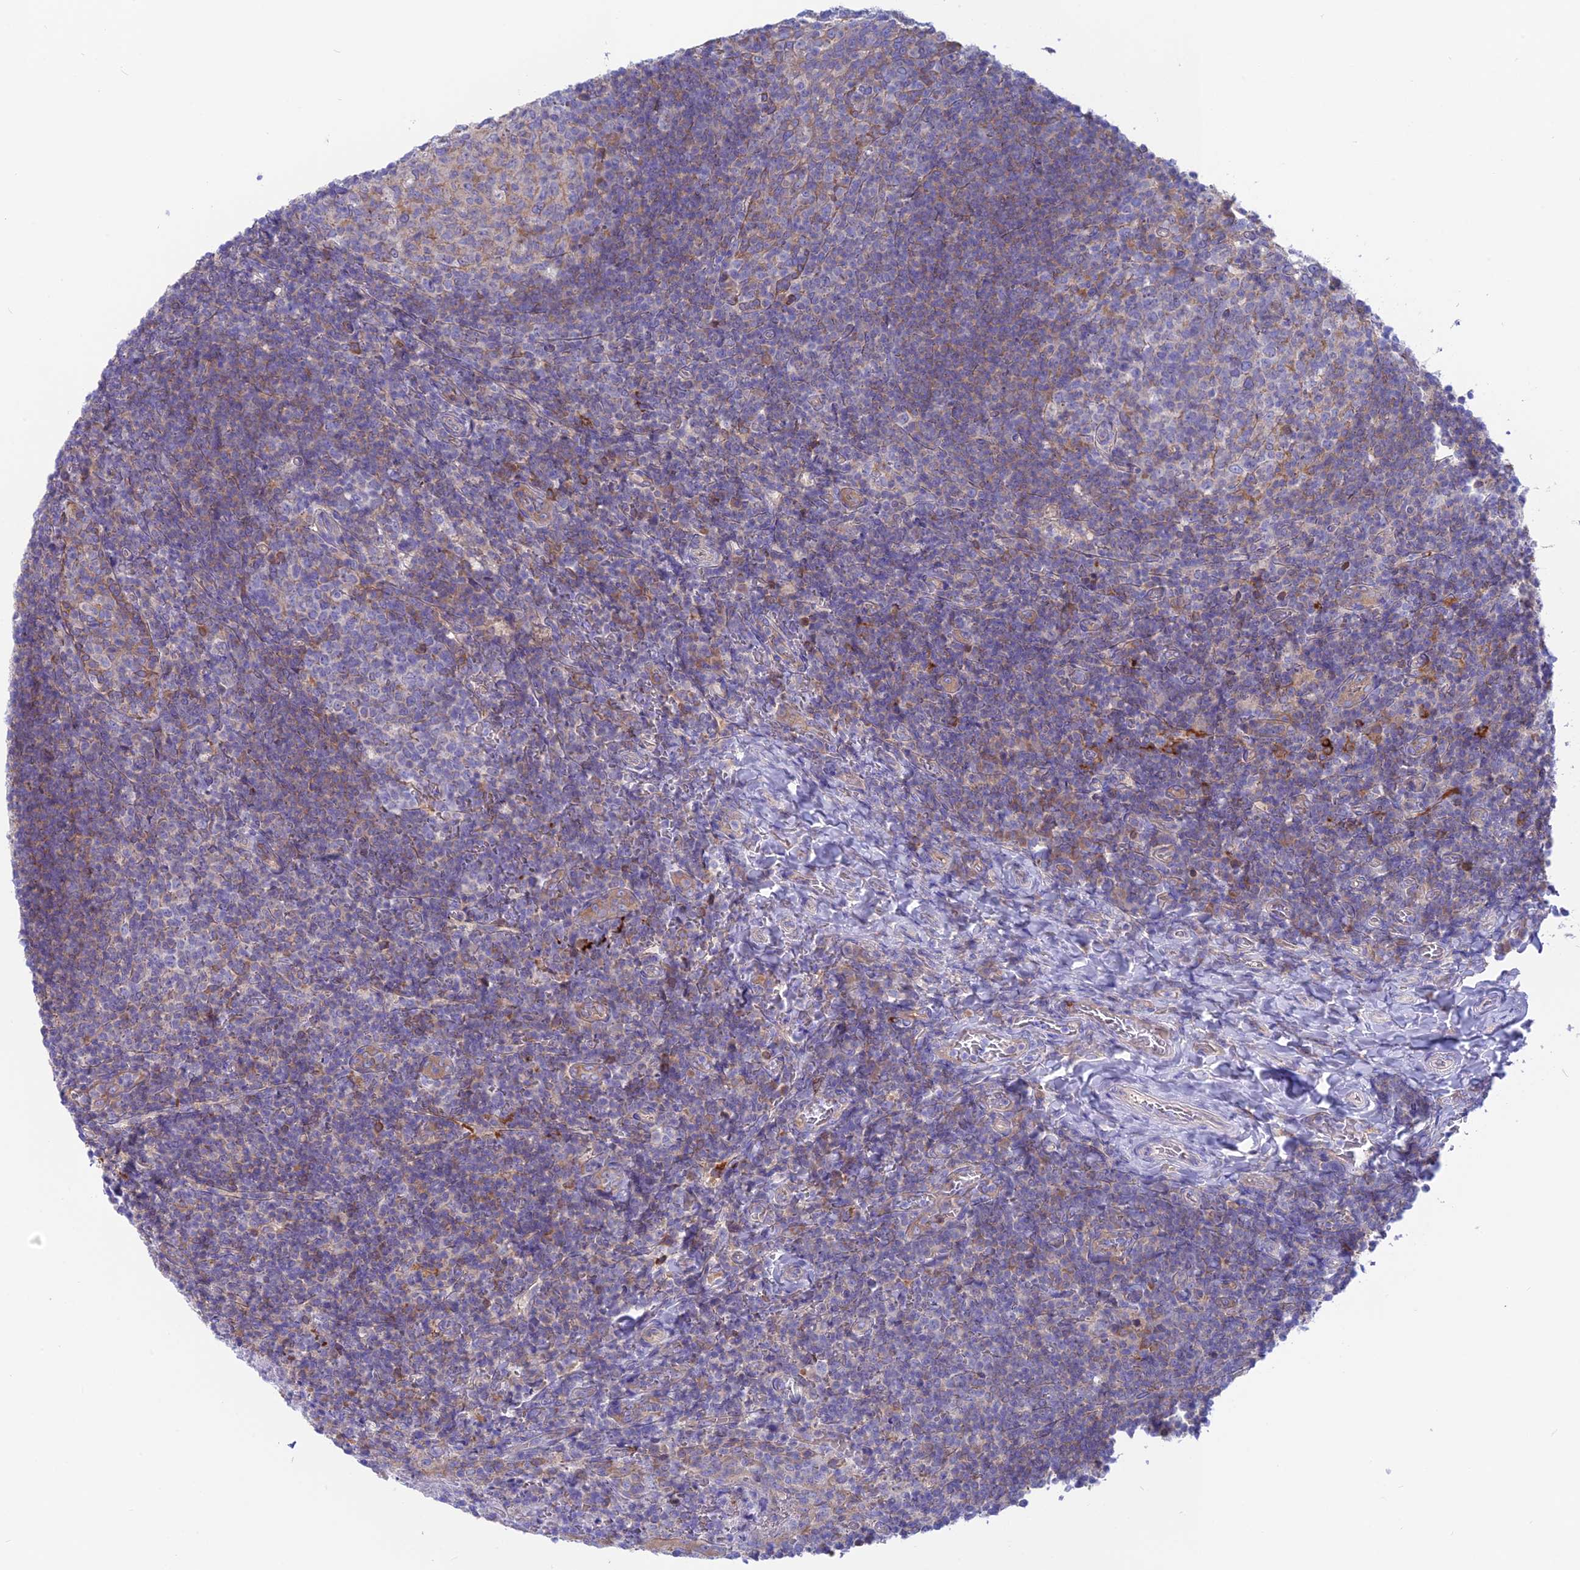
{"staining": {"intensity": "weak", "quantity": "<25%", "location": "cytoplasmic/membranous"}, "tissue": "tonsil", "cell_type": "Germinal center cells", "image_type": "normal", "snomed": [{"axis": "morphology", "description": "Normal tissue, NOS"}, {"axis": "topography", "description": "Tonsil"}], "caption": "This histopathology image is of normal tonsil stained with immunohistochemistry to label a protein in brown with the nuclei are counter-stained blue. There is no staining in germinal center cells.", "gene": "LZTFL1", "patient": {"sex": "female", "age": 10}}